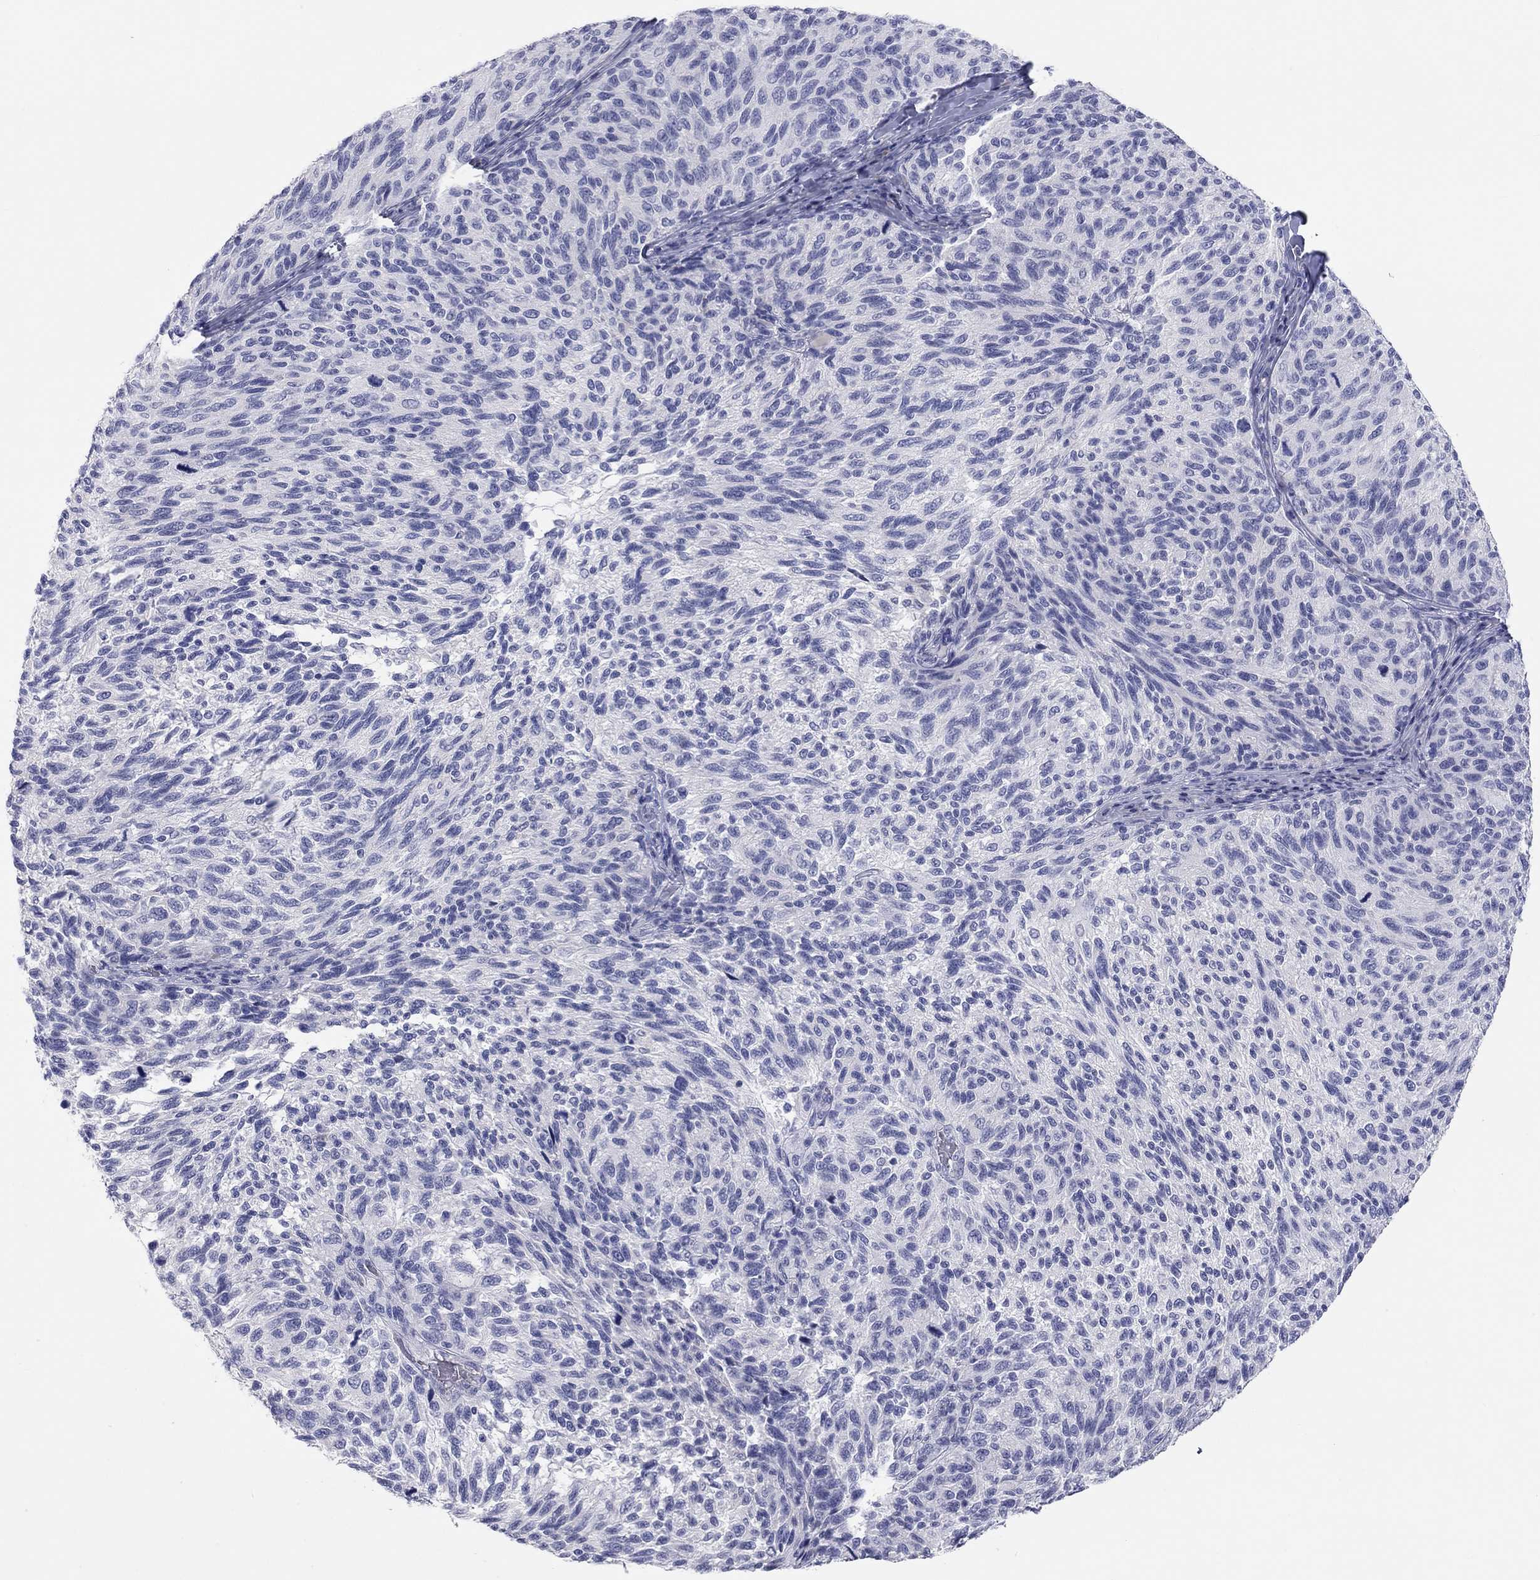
{"staining": {"intensity": "negative", "quantity": "none", "location": "none"}, "tissue": "melanoma", "cell_type": "Tumor cells", "image_type": "cancer", "snomed": [{"axis": "morphology", "description": "Malignant melanoma, NOS"}, {"axis": "topography", "description": "Skin"}], "caption": "High magnification brightfield microscopy of melanoma stained with DAB (3,3'-diaminobenzidine) (brown) and counterstained with hematoxylin (blue): tumor cells show no significant positivity.", "gene": "ST7L", "patient": {"sex": "female", "age": 73}}